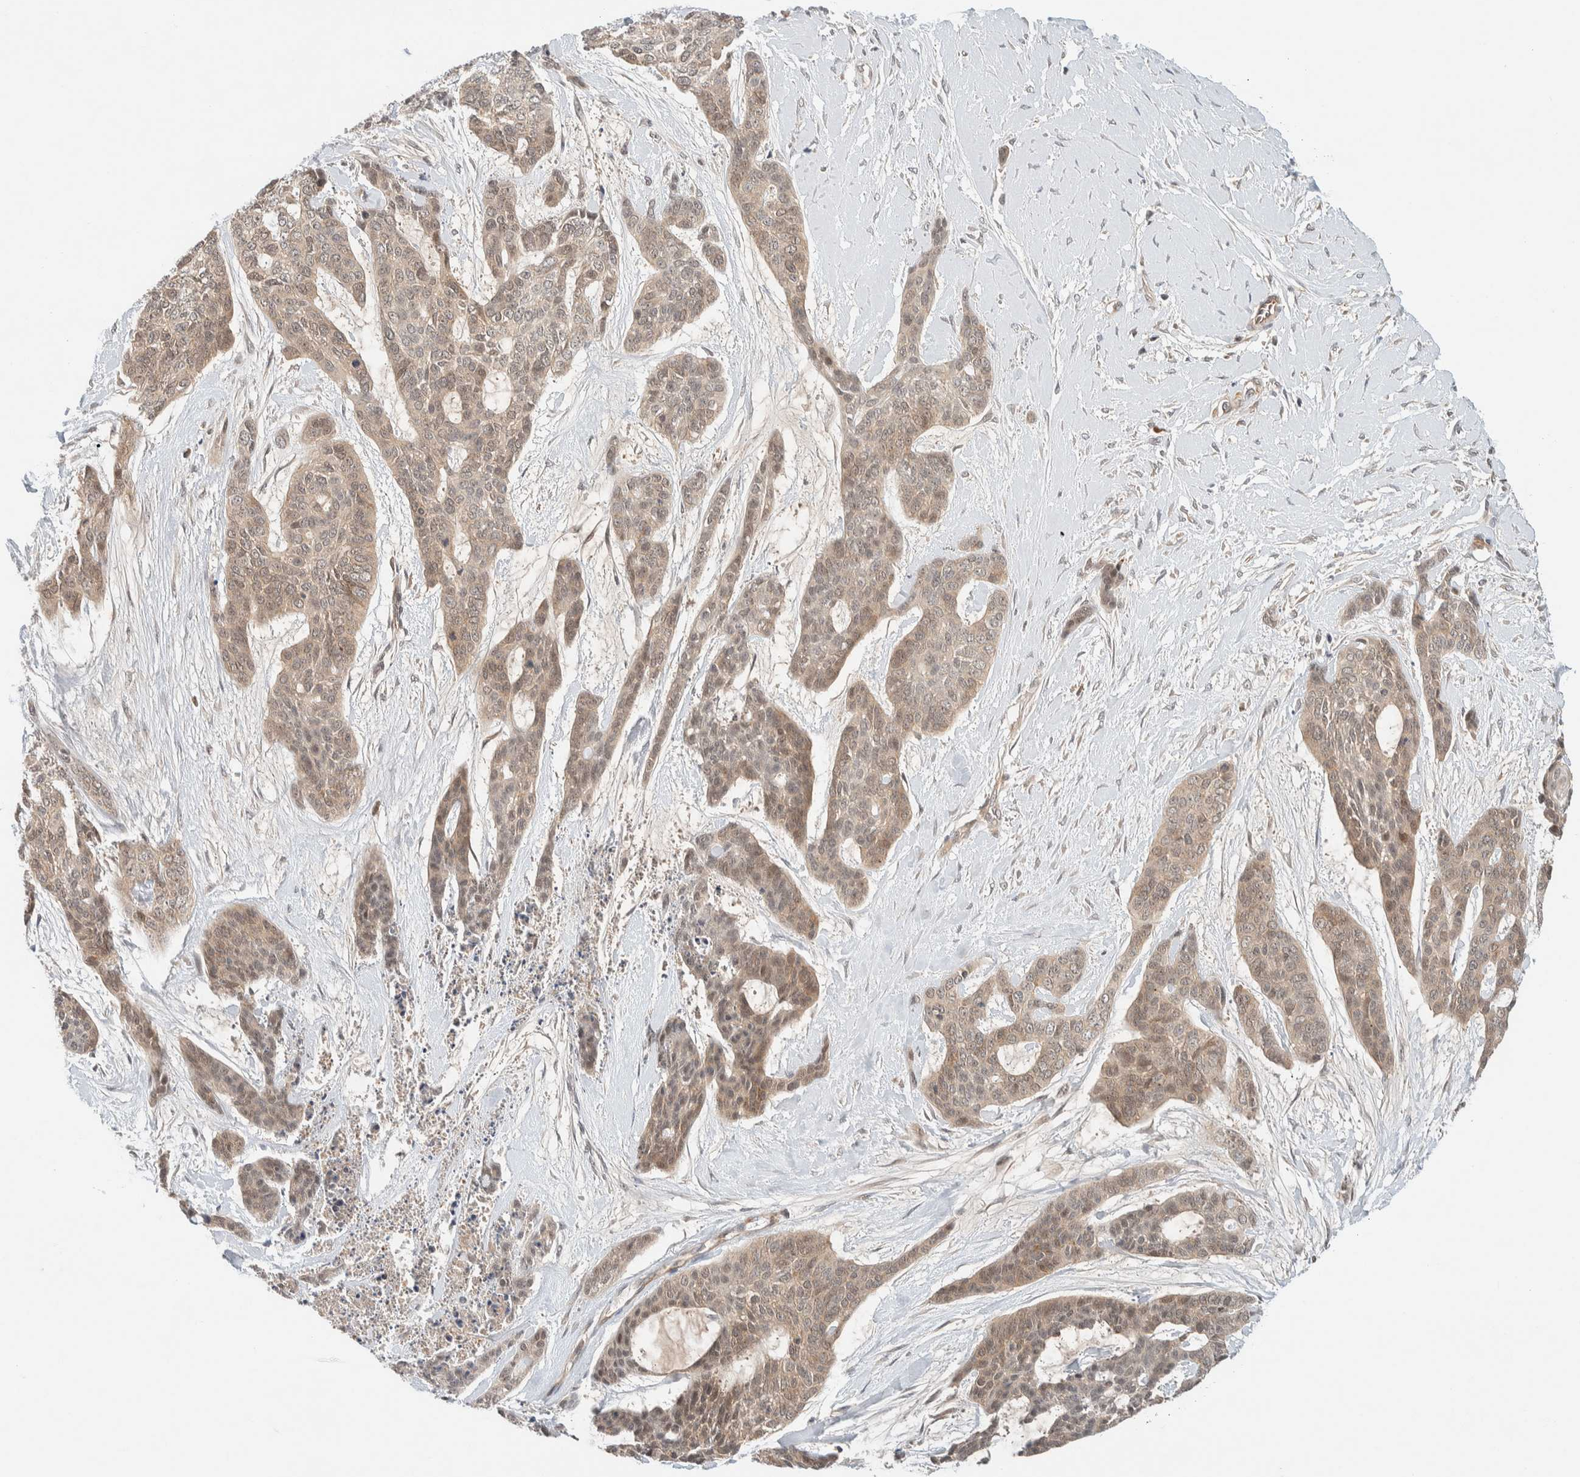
{"staining": {"intensity": "weak", "quantity": ">75%", "location": "cytoplasmic/membranous"}, "tissue": "skin cancer", "cell_type": "Tumor cells", "image_type": "cancer", "snomed": [{"axis": "morphology", "description": "Basal cell carcinoma"}, {"axis": "topography", "description": "Skin"}], "caption": "Skin cancer was stained to show a protein in brown. There is low levels of weak cytoplasmic/membranous positivity in about >75% of tumor cells.", "gene": "C8orf76", "patient": {"sex": "female", "age": 64}}